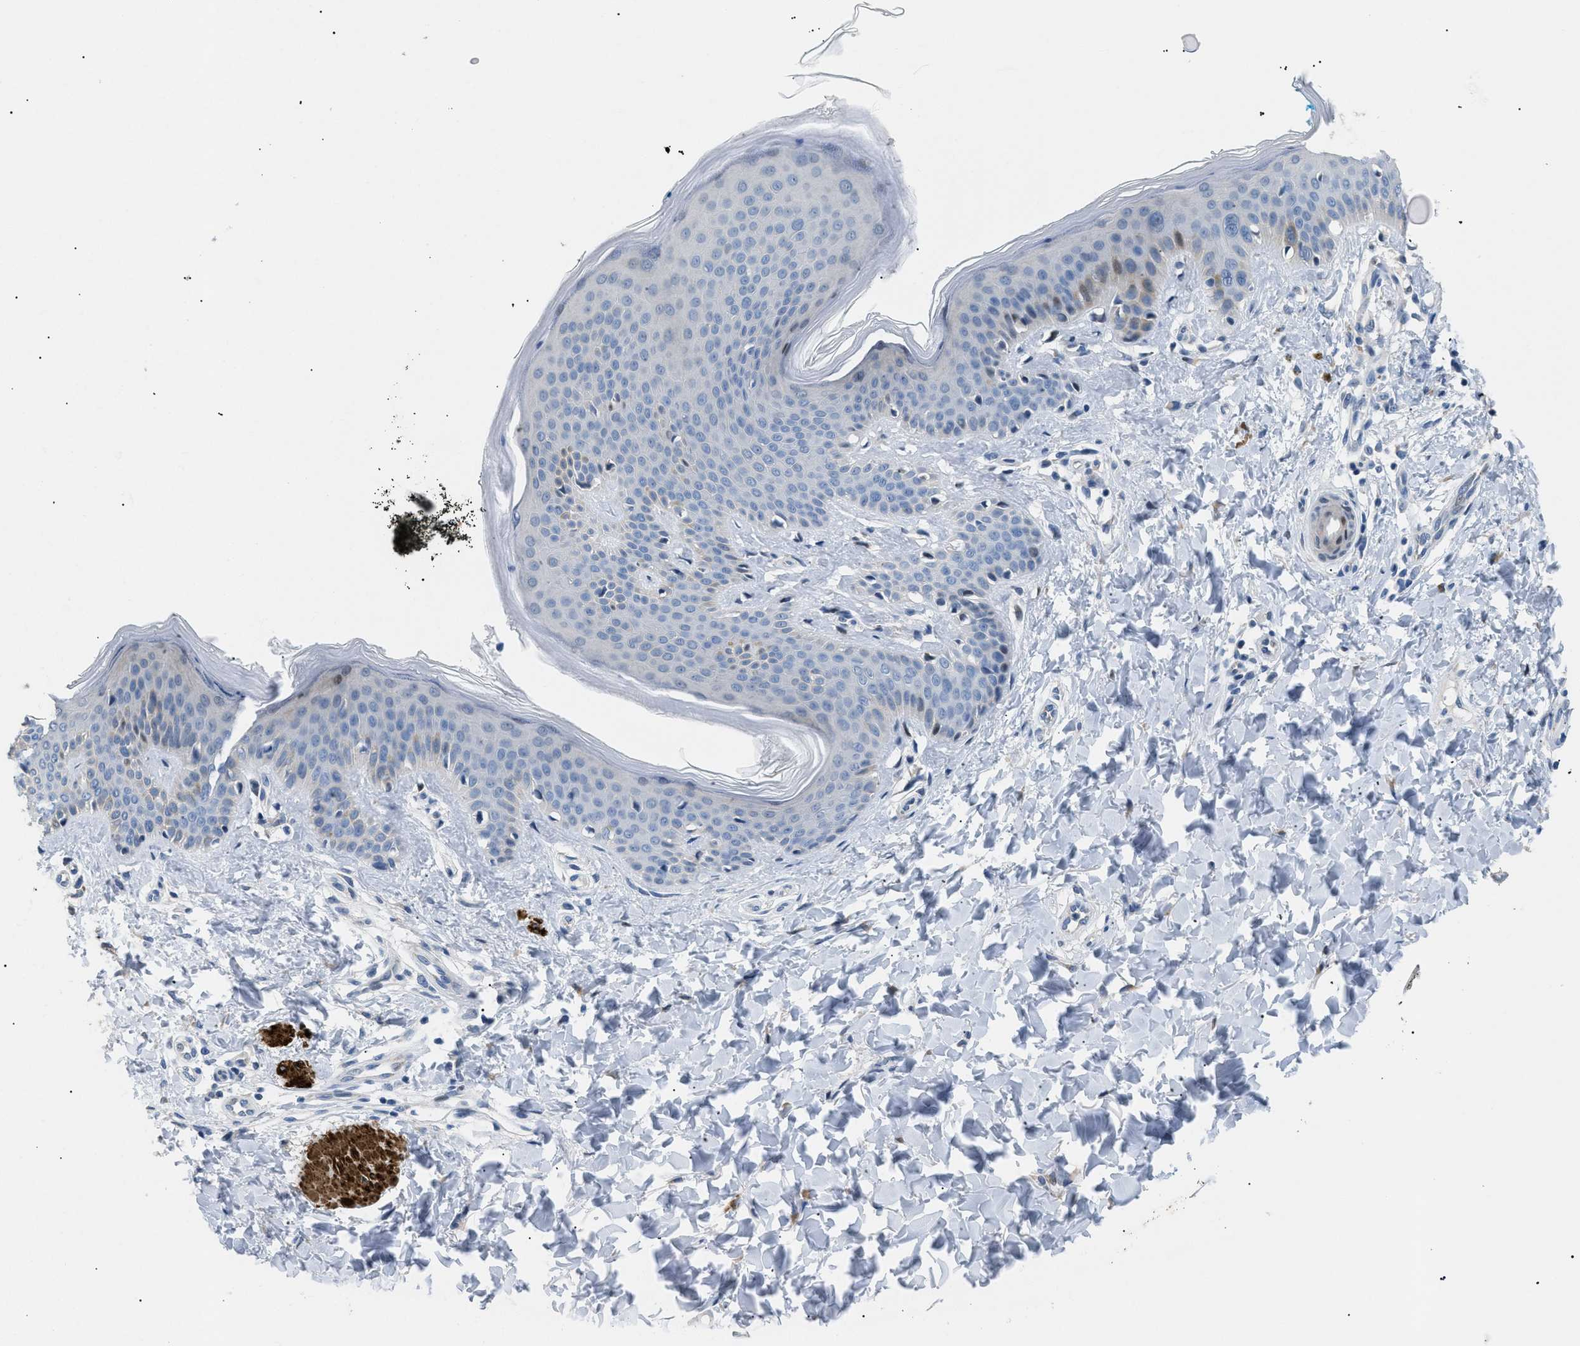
{"staining": {"intensity": "negative", "quantity": "none", "location": "none"}, "tissue": "skin", "cell_type": "Fibroblasts", "image_type": "normal", "snomed": [{"axis": "morphology", "description": "Normal tissue, NOS"}, {"axis": "topography", "description": "Skin"}], "caption": "An image of skin stained for a protein reveals no brown staining in fibroblasts.", "gene": "ICA1", "patient": {"sex": "female", "age": 17}}